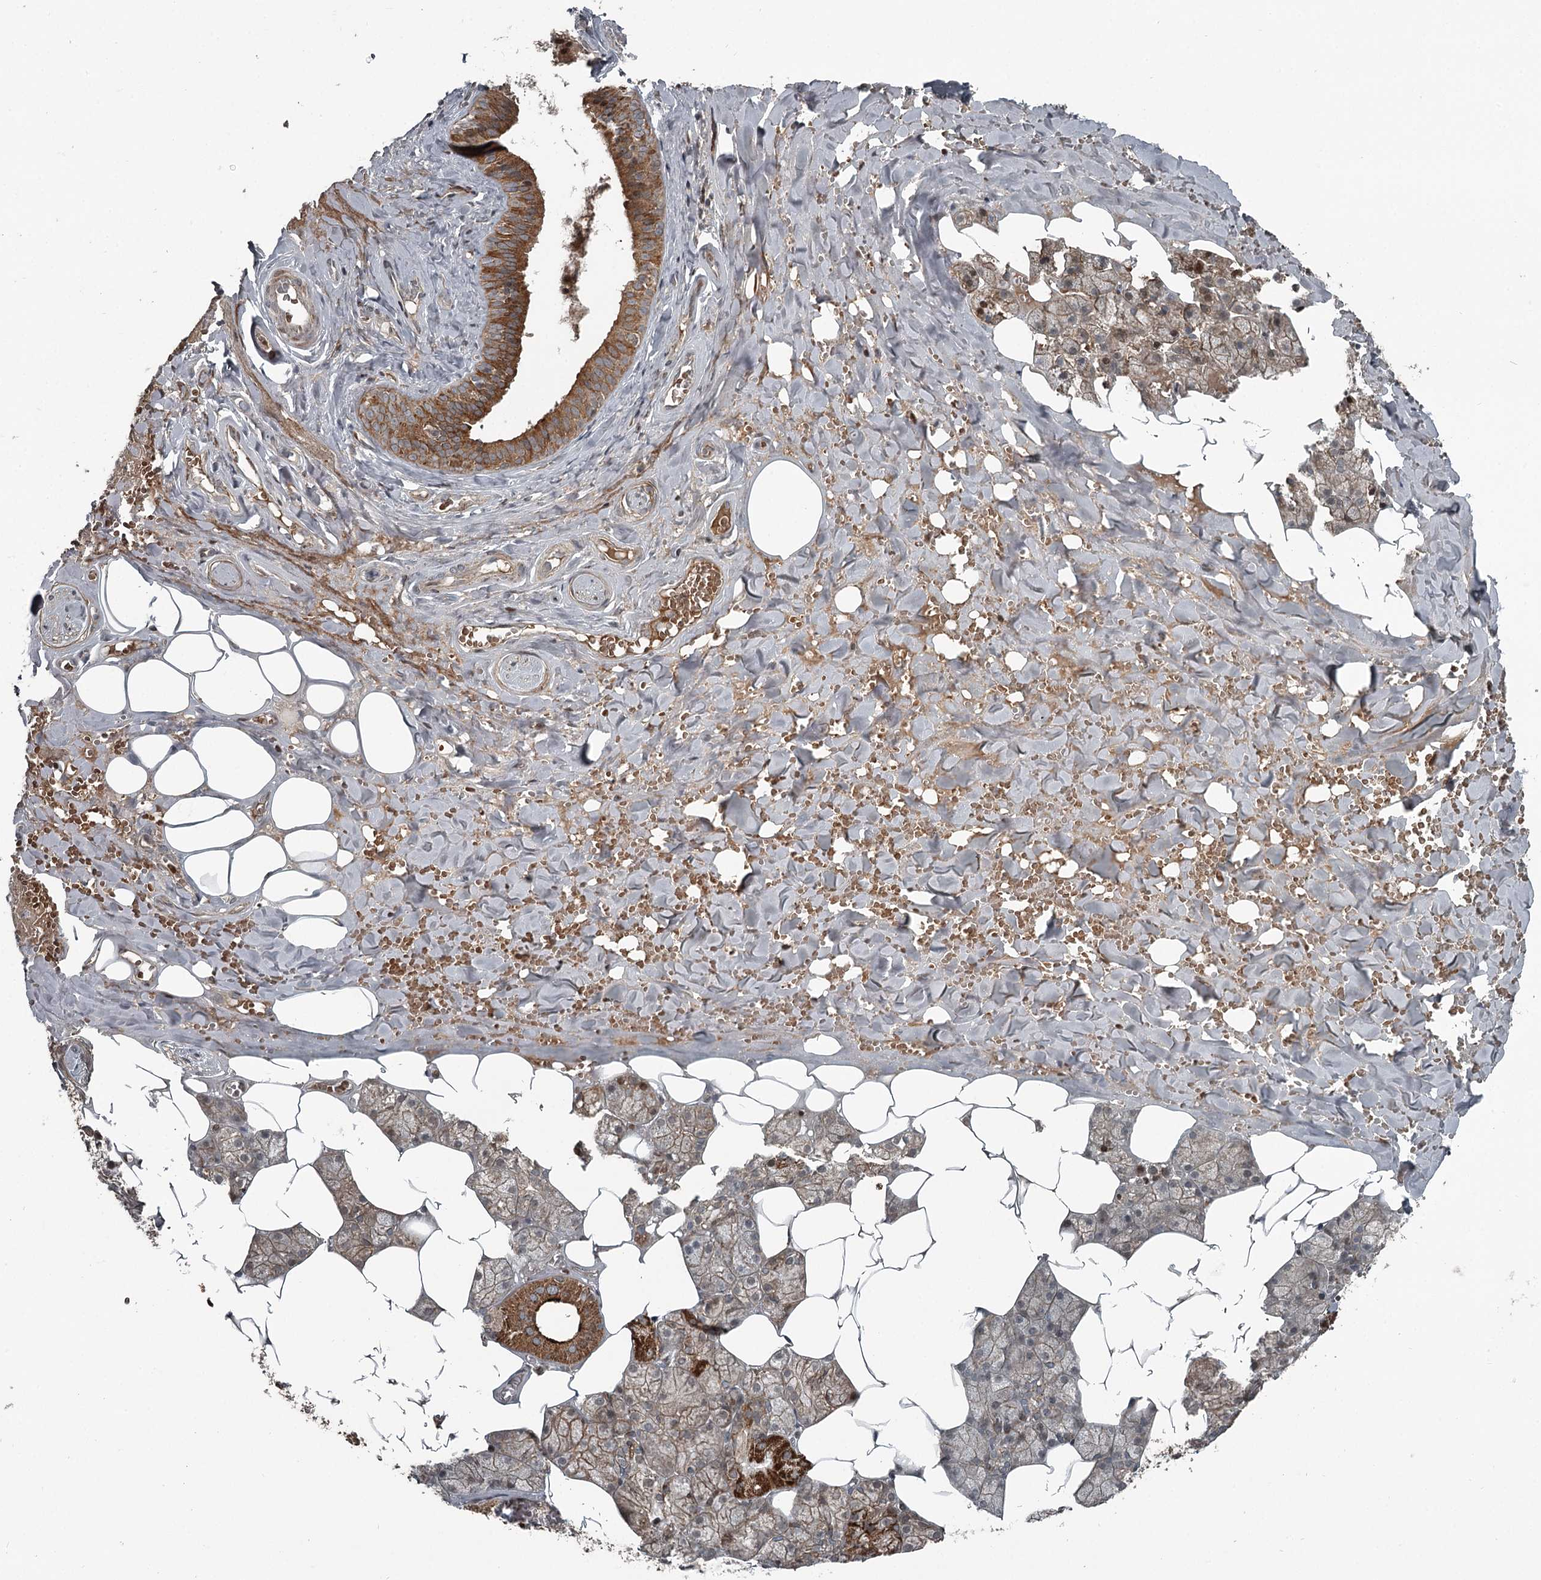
{"staining": {"intensity": "strong", "quantity": "25%-75%", "location": "cytoplasmic/membranous,nuclear"}, "tissue": "salivary gland", "cell_type": "Glandular cells", "image_type": "normal", "snomed": [{"axis": "morphology", "description": "Normal tissue, NOS"}, {"axis": "topography", "description": "Salivary gland"}], "caption": "Brown immunohistochemical staining in normal human salivary gland displays strong cytoplasmic/membranous,nuclear staining in approximately 25%-75% of glandular cells.", "gene": "RASSF8", "patient": {"sex": "male", "age": 62}}